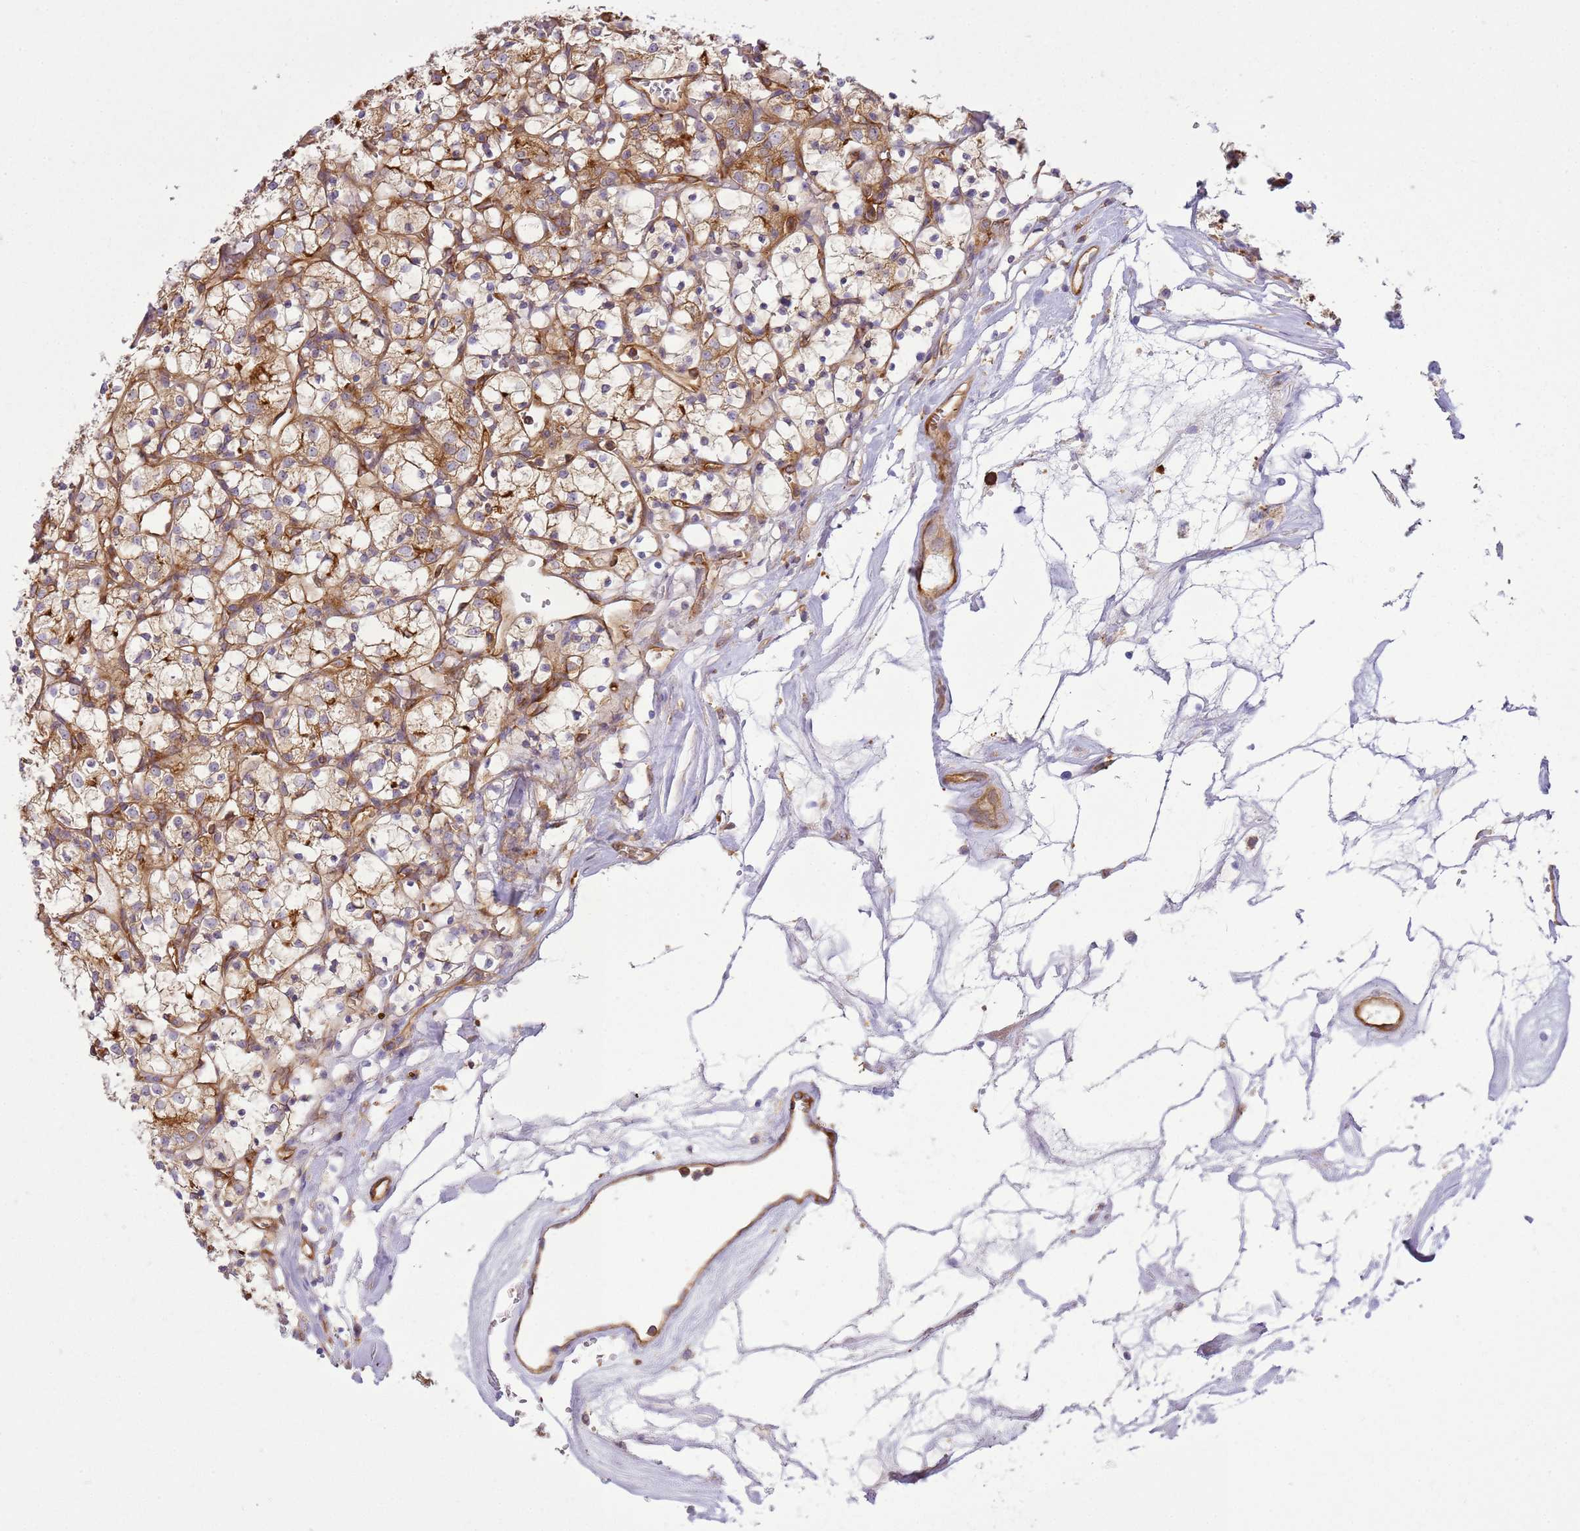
{"staining": {"intensity": "moderate", "quantity": "25%-75%", "location": "cytoplasmic/membranous"}, "tissue": "renal cancer", "cell_type": "Tumor cells", "image_type": "cancer", "snomed": [{"axis": "morphology", "description": "Adenocarcinoma, NOS"}, {"axis": "topography", "description": "Kidney"}], "caption": "About 25%-75% of tumor cells in renal cancer (adenocarcinoma) reveal moderate cytoplasmic/membranous protein positivity as visualized by brown immunohistochemical staining.", "gene": "SNX21", "patient": {"sex": "female", "age": 69}}